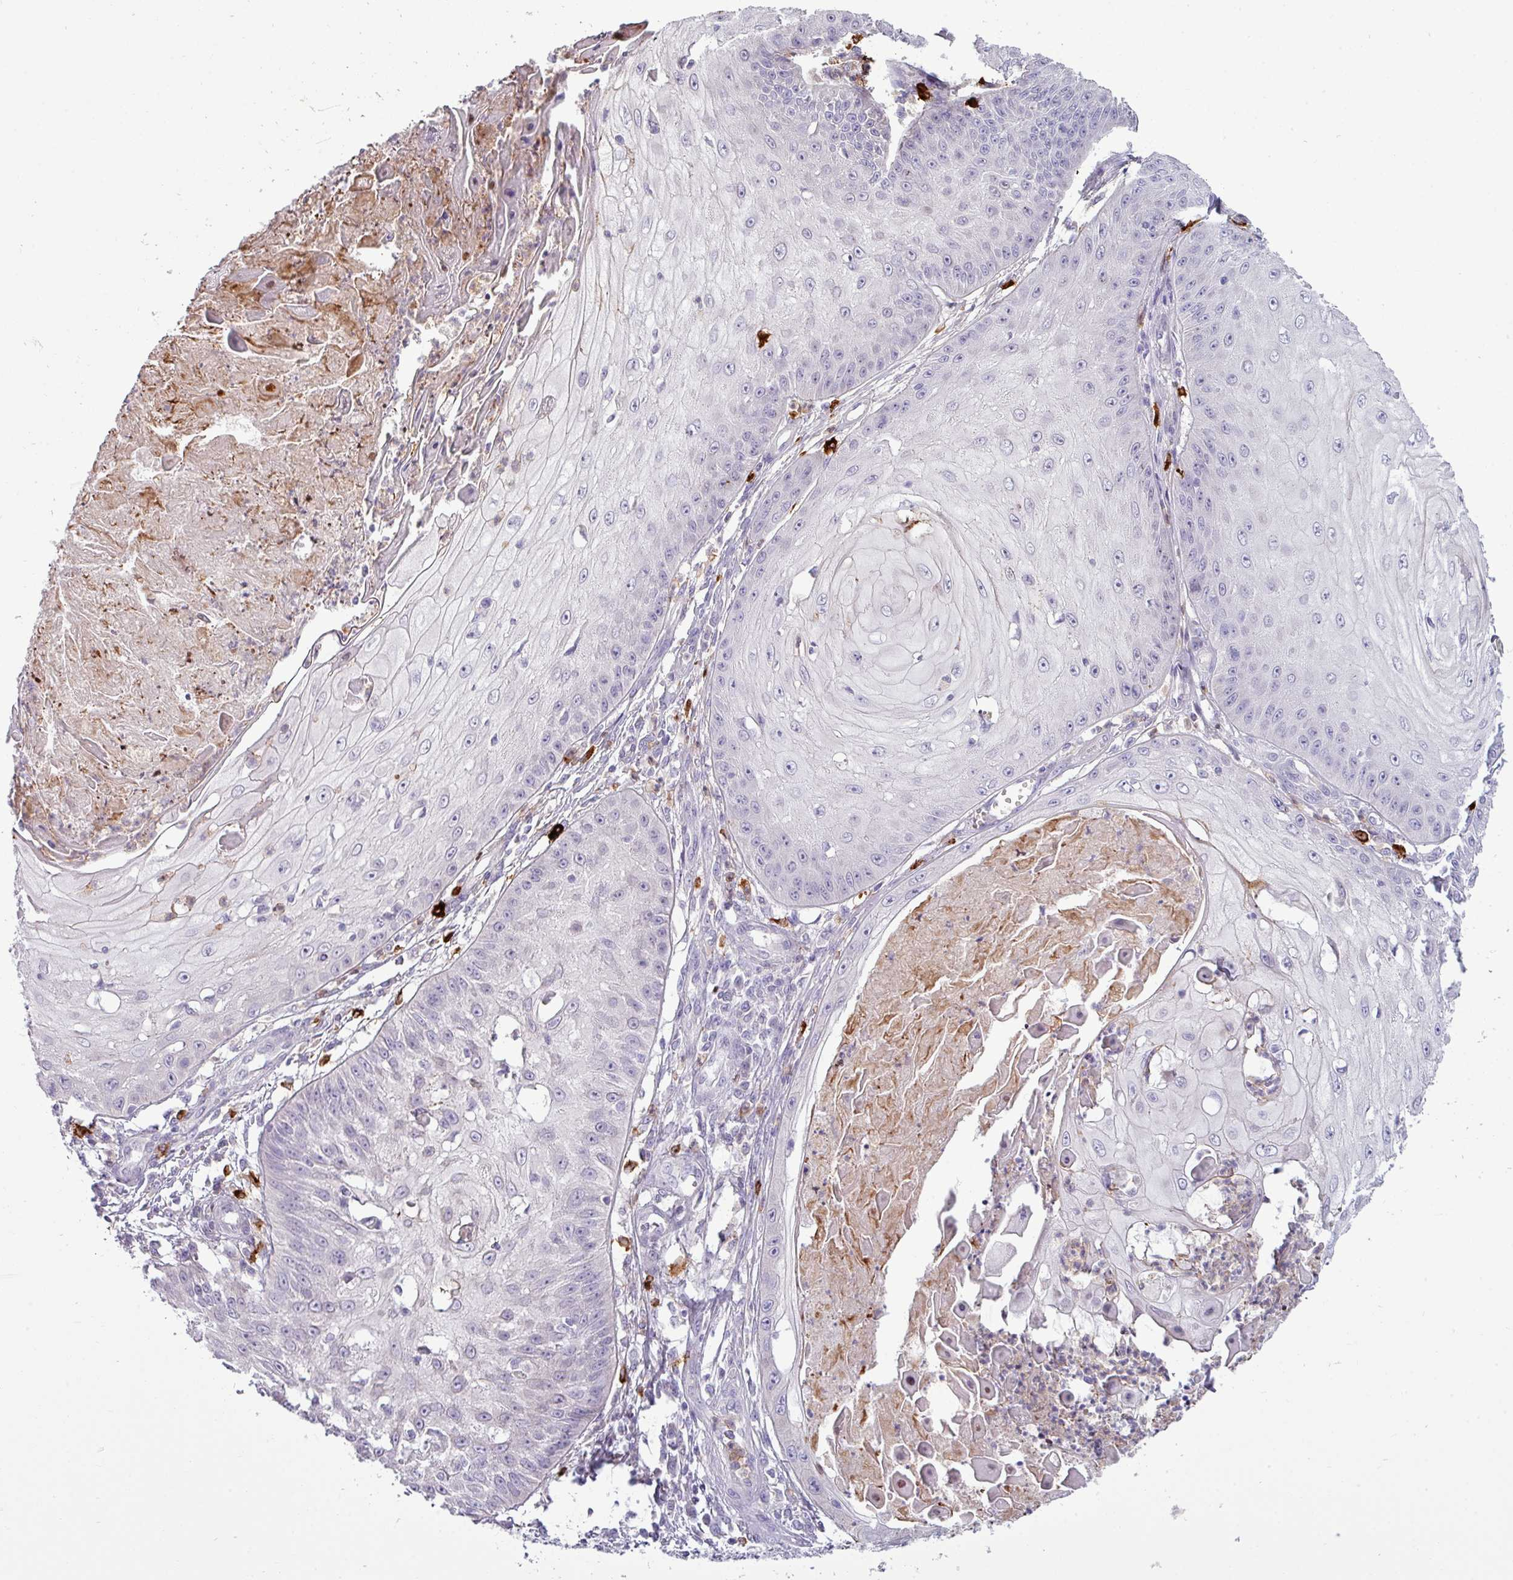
{"staining": {"intensity": "negative", "quantity": "none", "location": "none"}, "tissue": "skin cancer", "cell_type": "Tumor cells", "image_type": "cancer", "snomed": [{"axis": "morphology", "description": "Squamous cell carcinoma, NOS"}, {"axis": "topography", "description": "Skin"}], "caption": "Immunohistochemical staining of skin cancer (squamous cell carcinoma) exhibits no significant staining in tumor cells.", "gene": "TRIM39", "patient": {"sex": "male", "age": 70}}